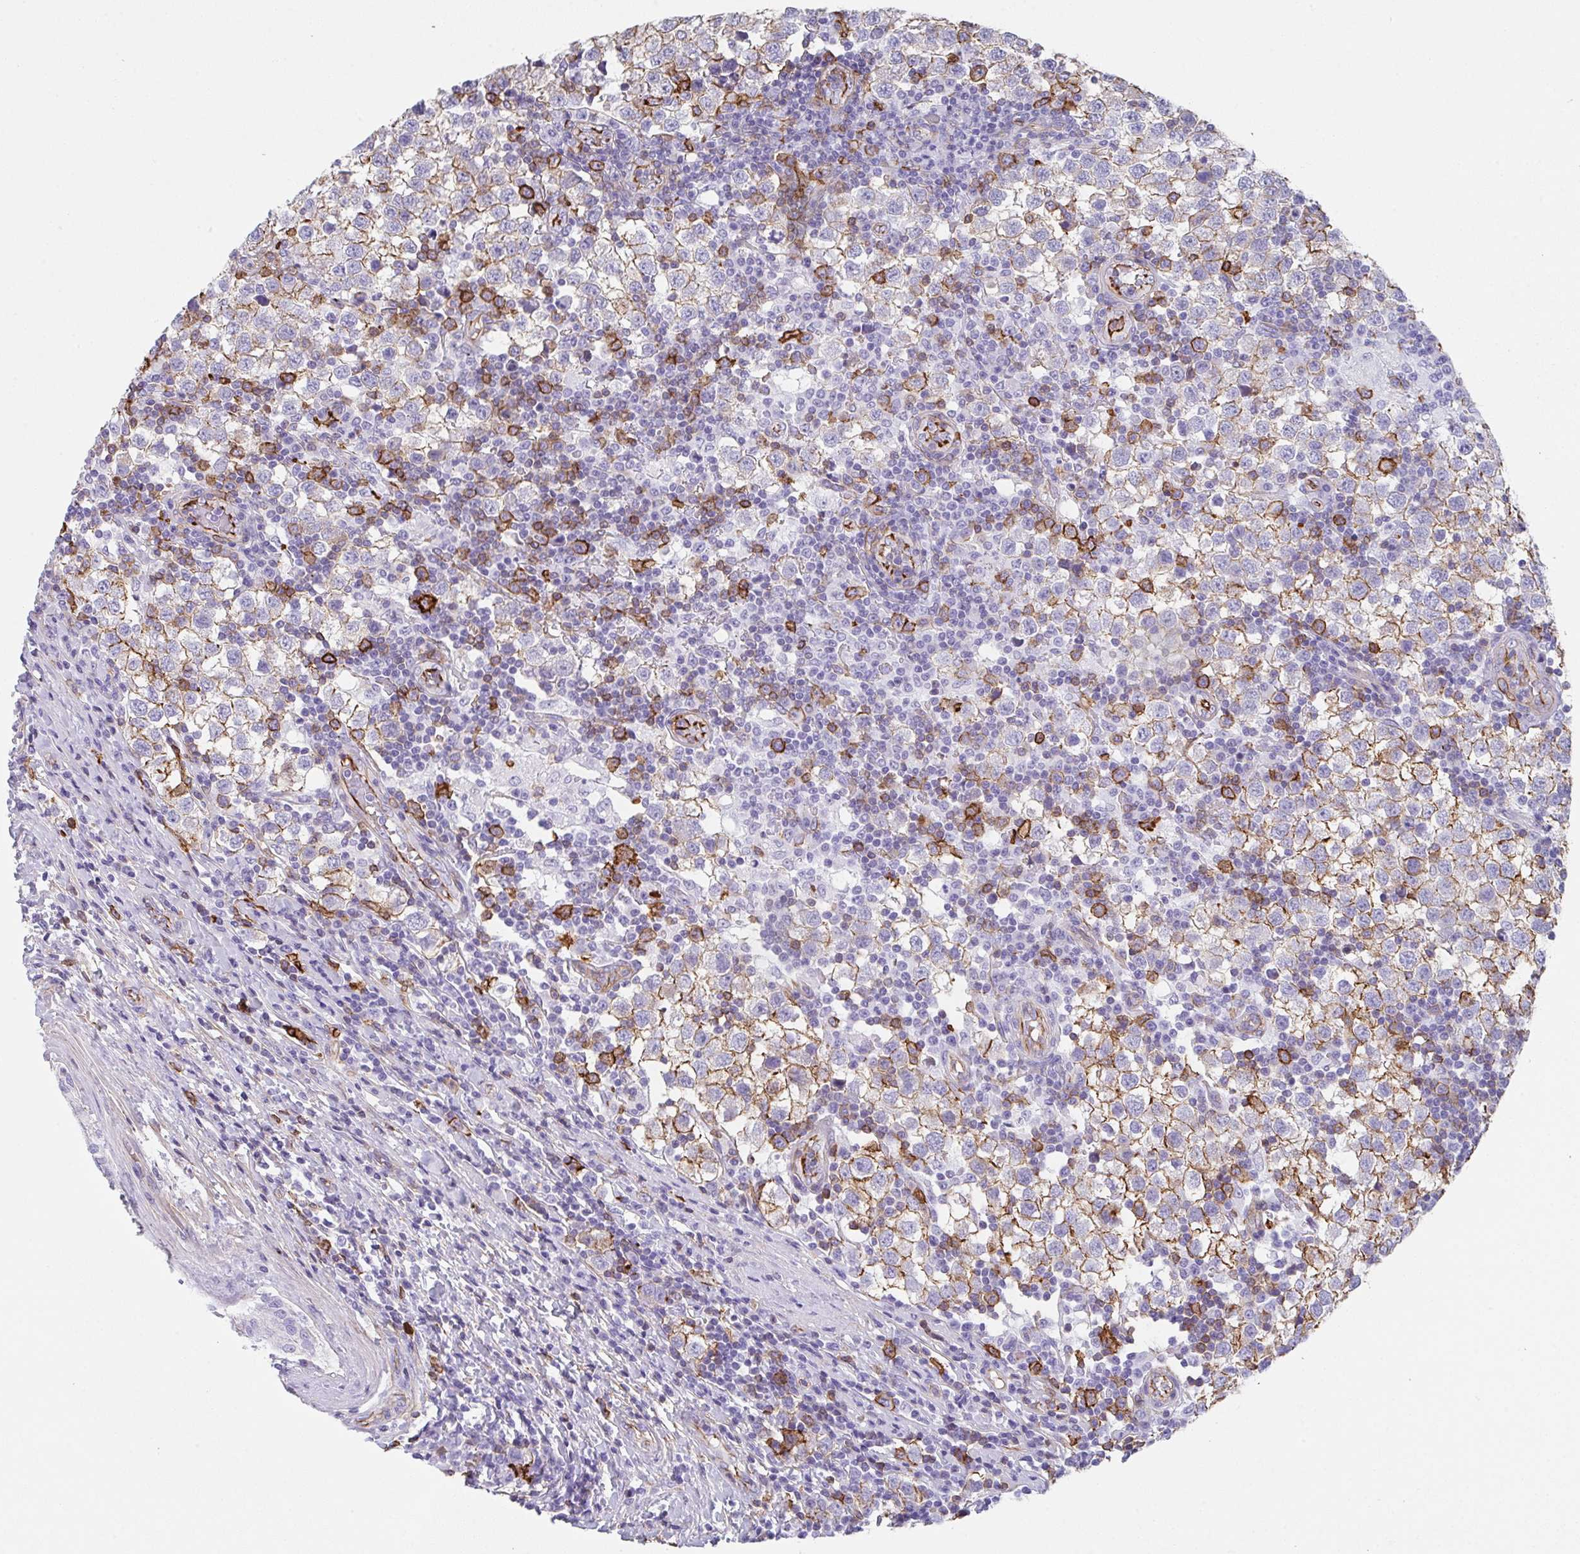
{"staining": {"intensity": "moderate", "quantity": "25%-75%", "location": "cytoplasmic/membranous"}, "tissue": "testis cancer", "cell_type": "Tumor cells", "image_type": "cancer", "snomed": [{"axis": "morphology", "description": "Seminoma, NOS"}, {"axis": "topography", "description": "Testis"}], "caption": "A photomicrograph showing moderate cytoplasmic/membranous expression in approximately 25%-75% of tumor cells in testis cancer, as visualized by brown immunohistochemical staining.", "gene": "DBN1", "patient": {"sex": "male", "age": 34}}